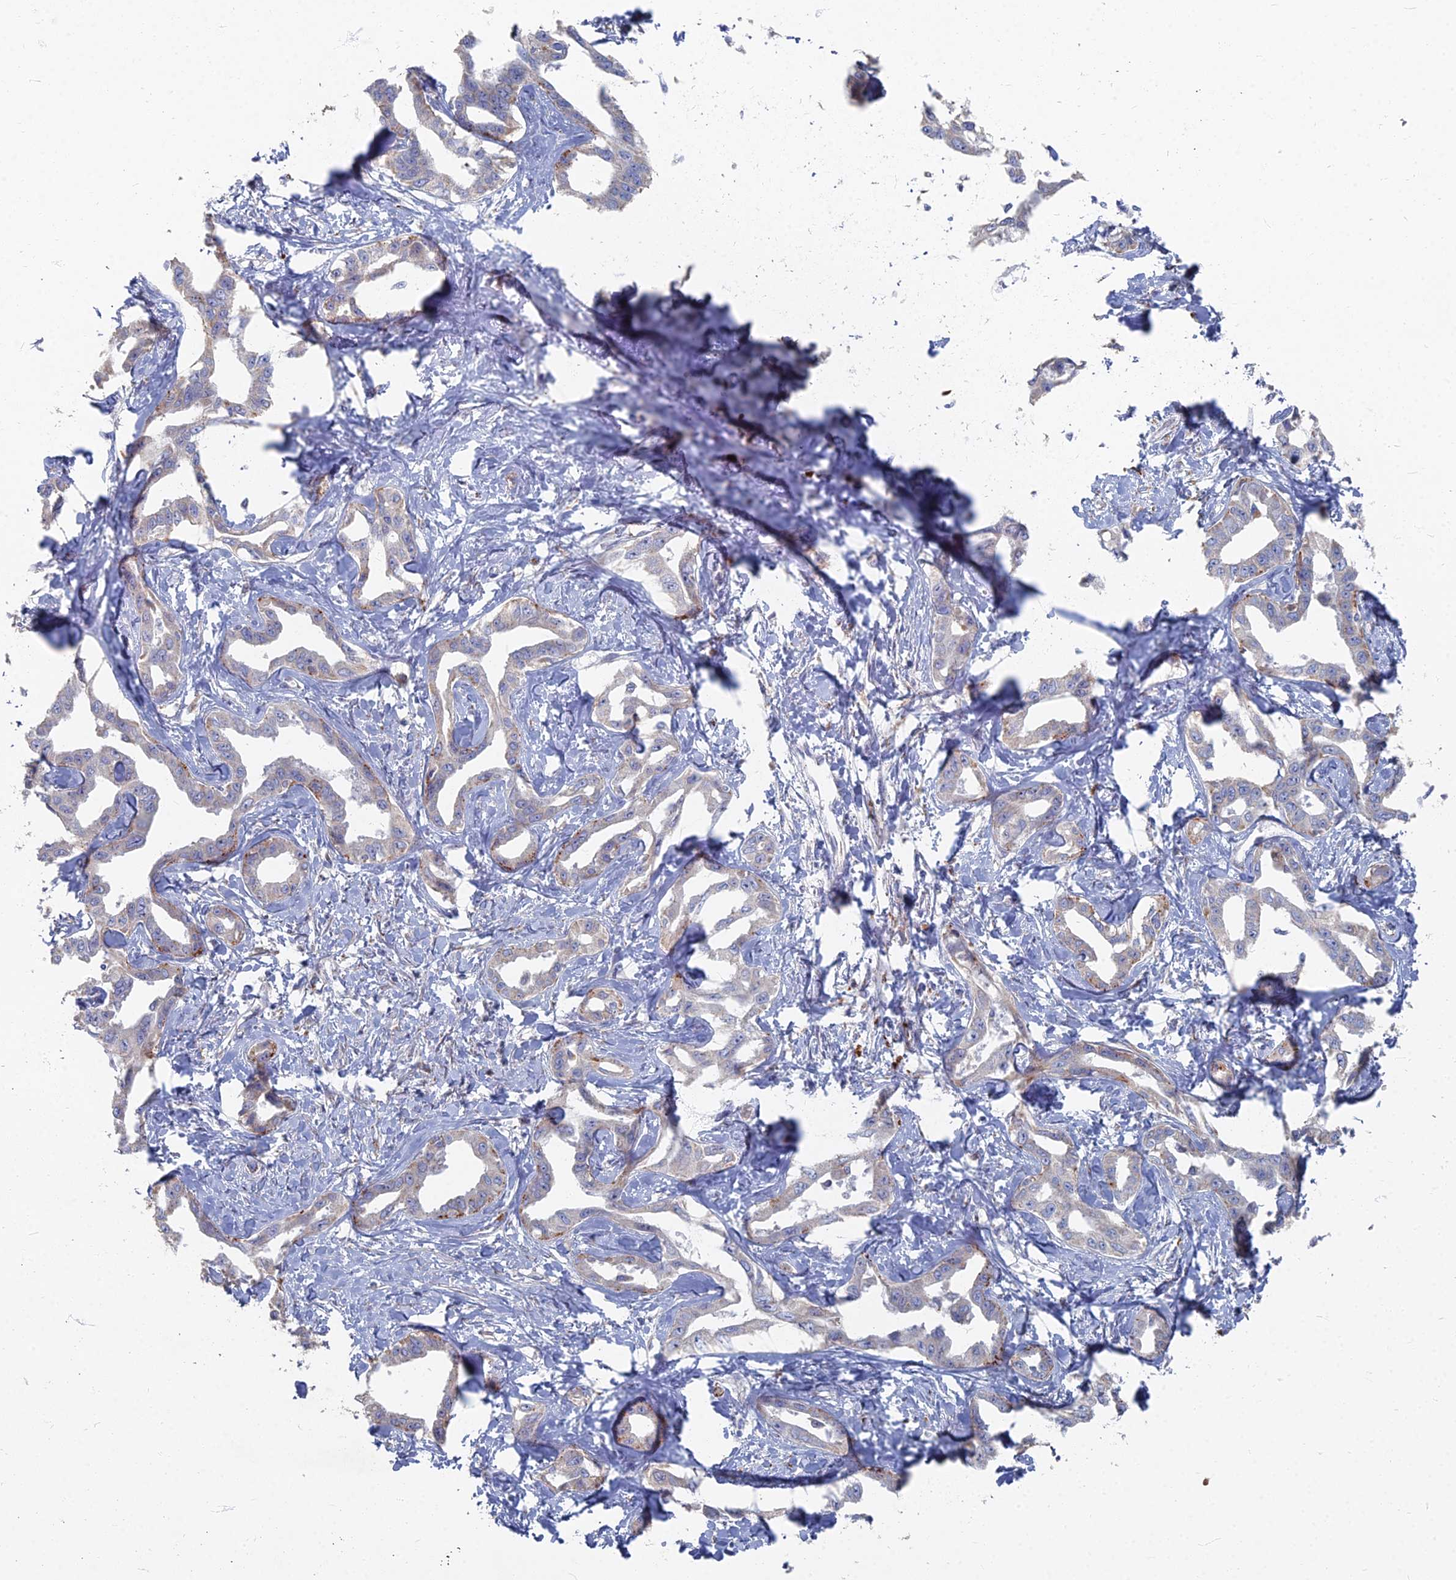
{"staining": {"intensity": "moderate", "quantity": "<25%", "location": "cytoplasmic/membranous"}, "tissue": "liver cancer", "cell_type": "Tumor cells", "image_type": "cancer", "snomed": [{"axis": "morphology", "description": "Cholangiocarcinoma"}, {"axis": "topography", "description": "Liver"}], "caption": "IHC of human liver cancer (cholangiocarcinoma) reveals low levels of moderate cytoplasmic/membranous expression in approximately <25% of tumor cells. Immunohistochemistry stains the protein of interest in brown and the nuclei are stained blue.", "gene": "TMEM128", "patient": {"sex": "male", "age": 59}}